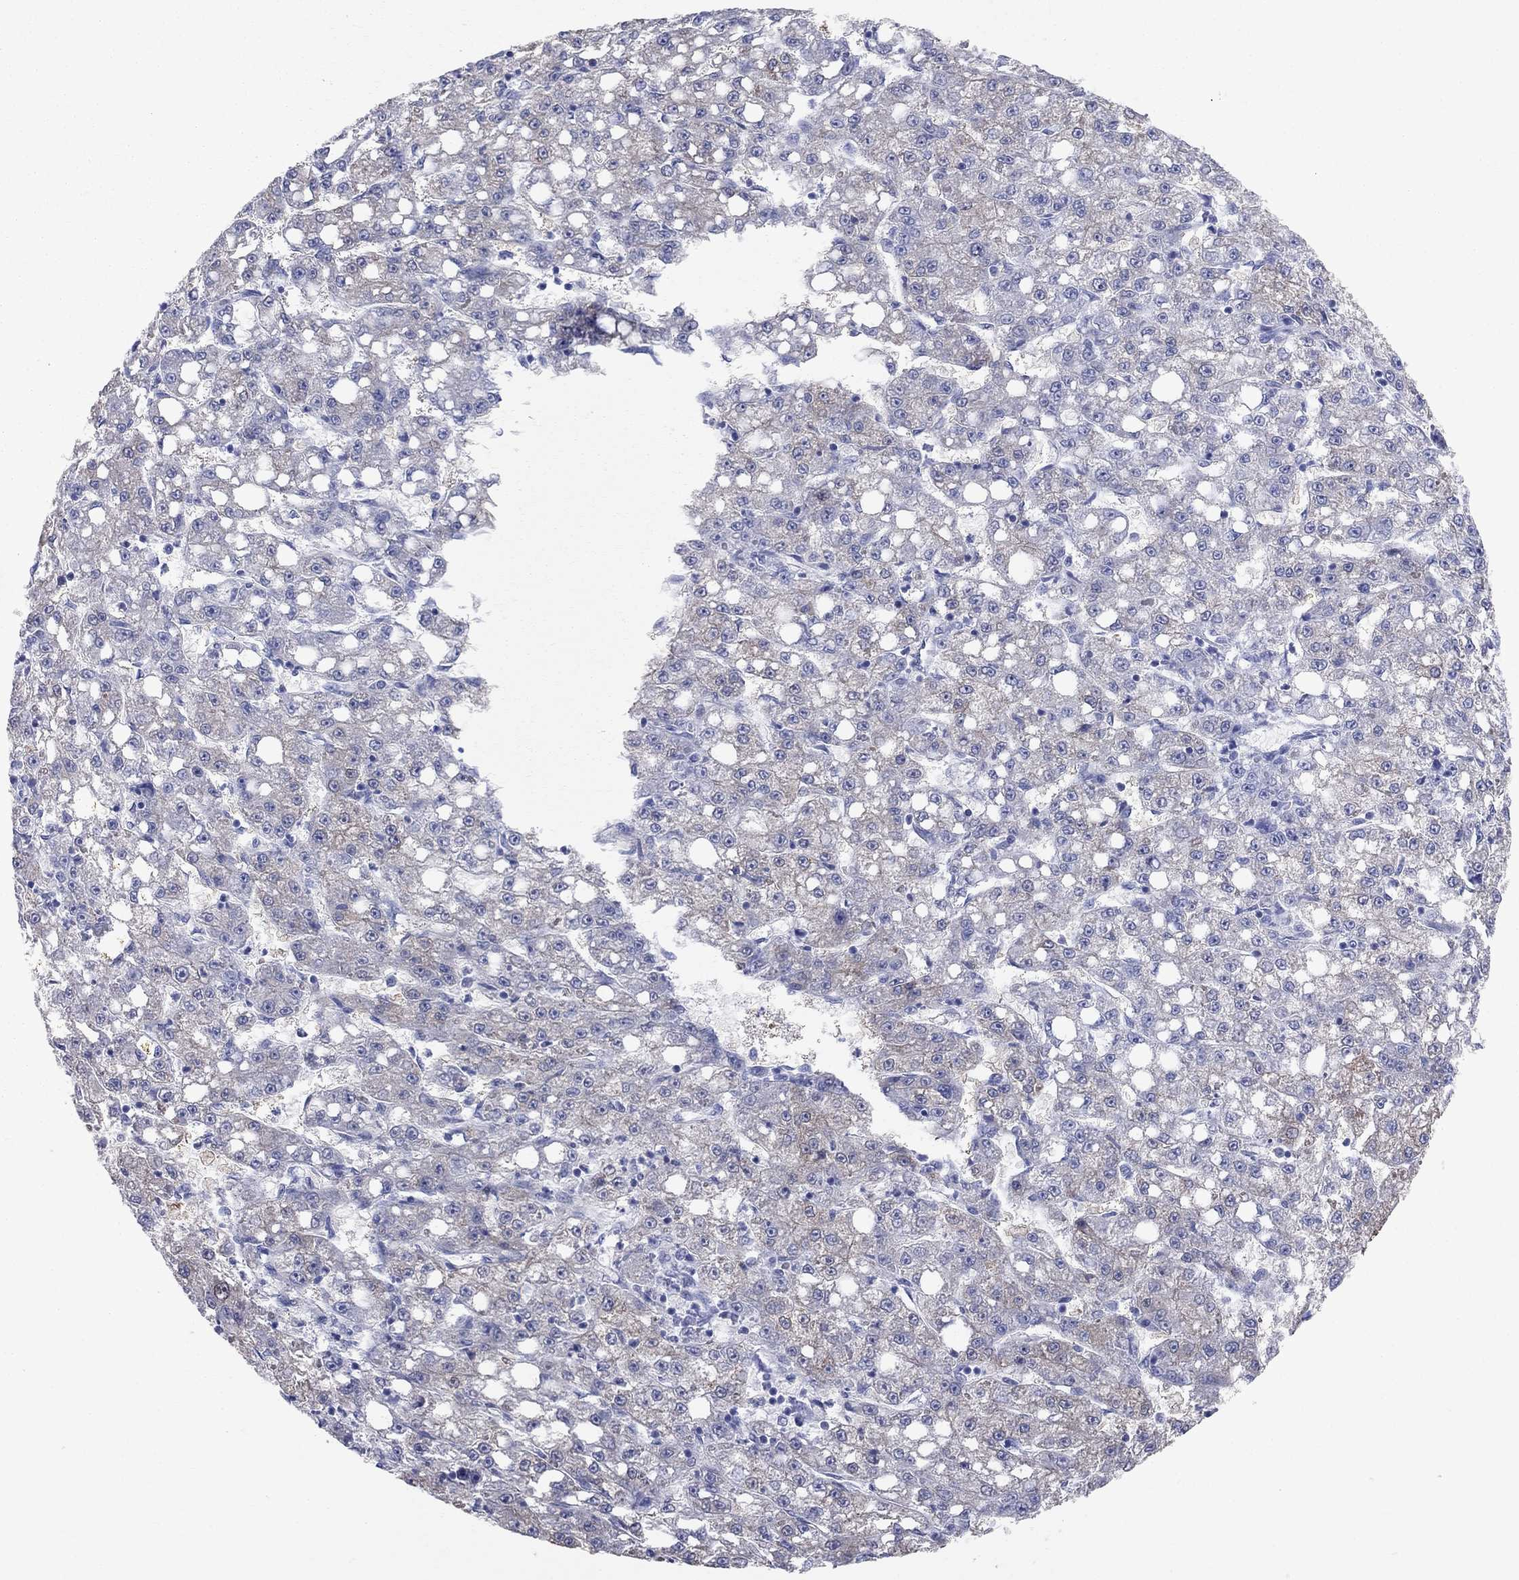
{"staining": {"intensity": "weak", "quantity": "<25%", "location": "cytoplasmic/membranous"}, "tissue": "liver cancer", "cell_type": "Tumor cells", "image_type": "cancer", "snomed": [{"axis": "morphology", "description": "Carcinoma, Hepatocellular, NOS"}, {"axis": "topography", "description": "Liver"}], "caption": "Immunohistochemistry of human hepatocellular carcinoma (liver) displays no positivity in tumor cells.", "gene": "AOX1", "patient": {"sex": "female", "age": 65}}